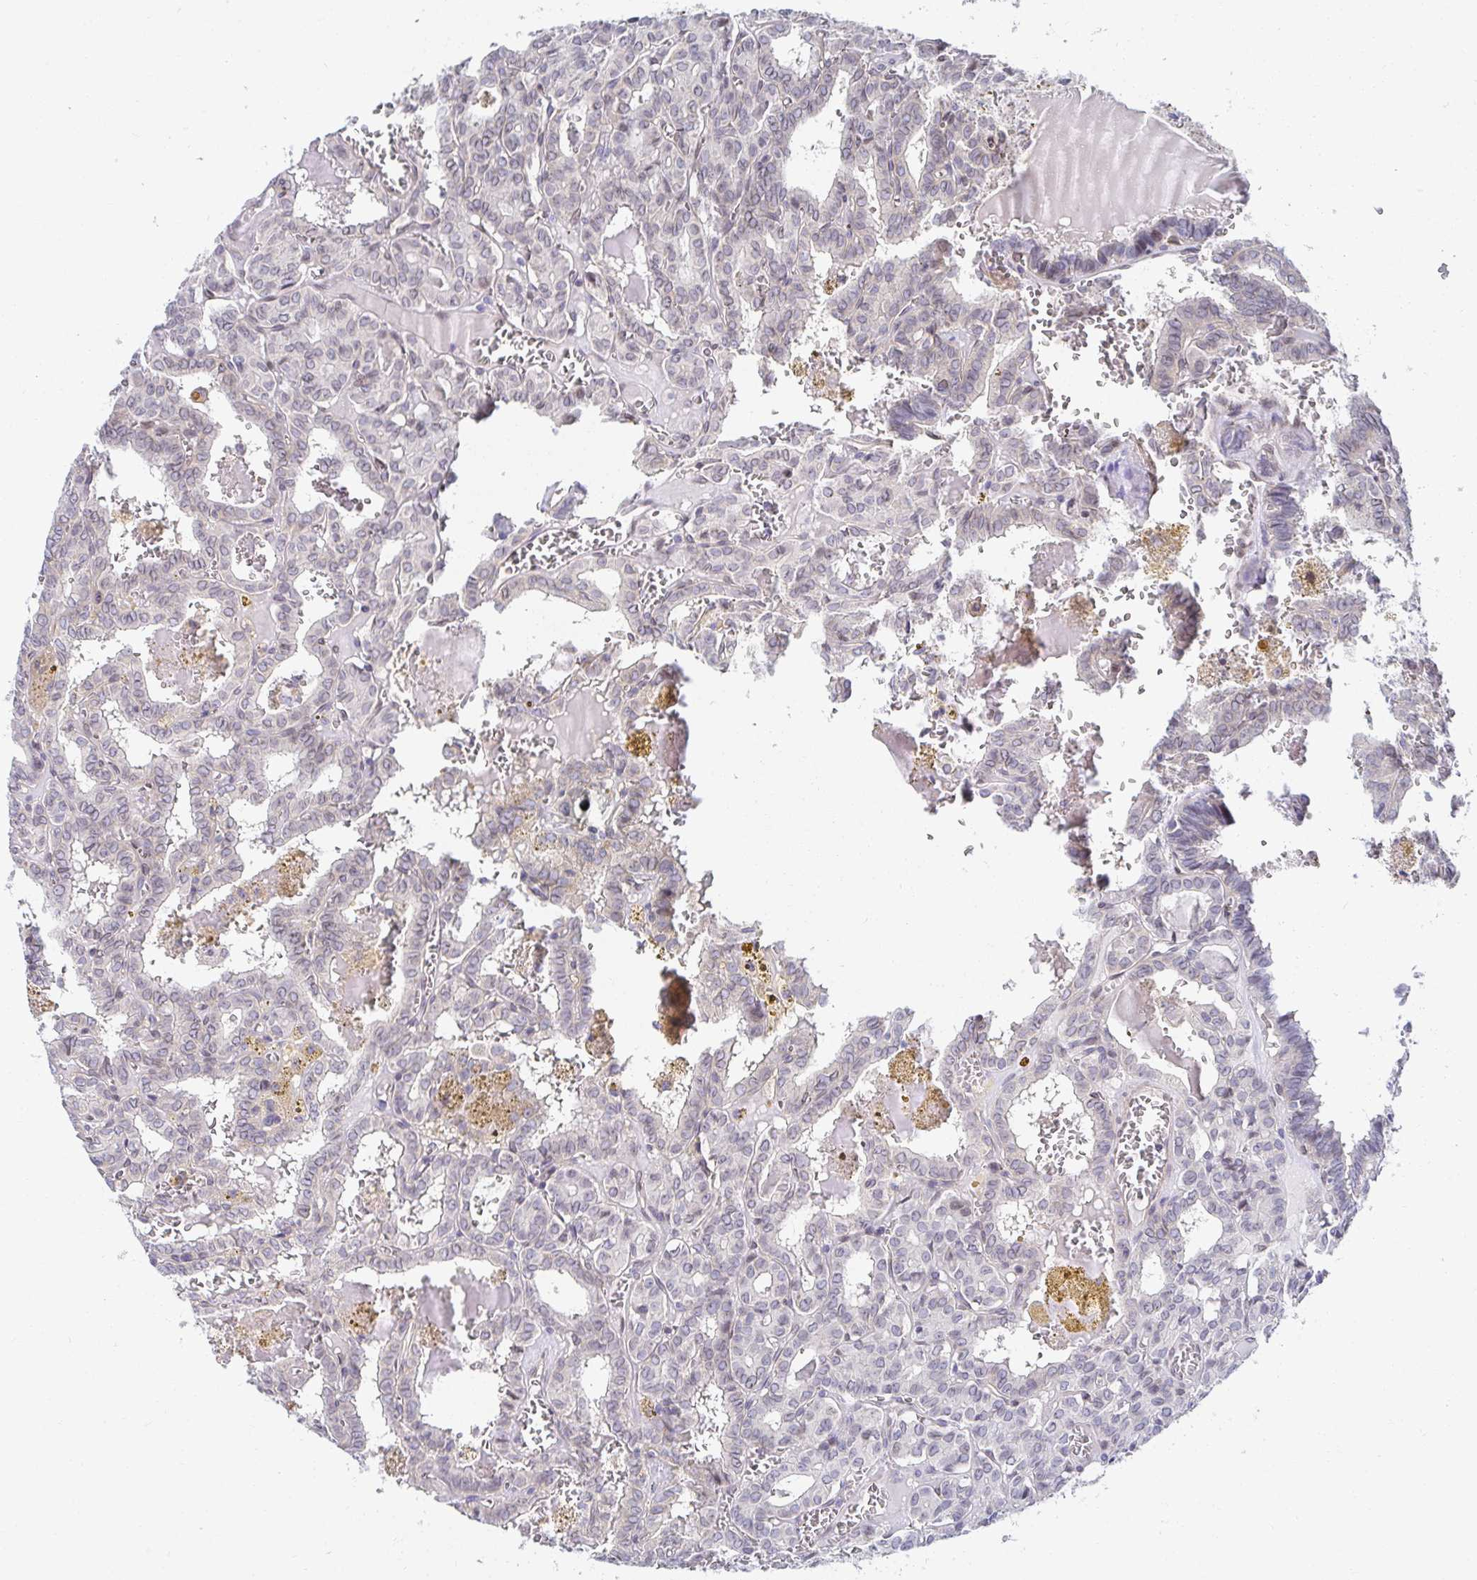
{"staining": {"intensity": "negative", "quantity": "none", "location": "none"}, "tissue": "thyroid cancer", "cell_type": "Tumor cells", "image_type": "cancer", "snomed": [{"axis": "morphology", "description": "Papillary adenocarcinoma, NOS"}, {"axis": "topography", "description": "Thyroid gland"}], "caption": "Papillary adenocarcinoma (thyroid) stained for a protein using immunohistochemistry (IHC) reveals no positivity tumor cells.", "gene": "AKAP14", "patient": {"sex": "female", "age": 39}}